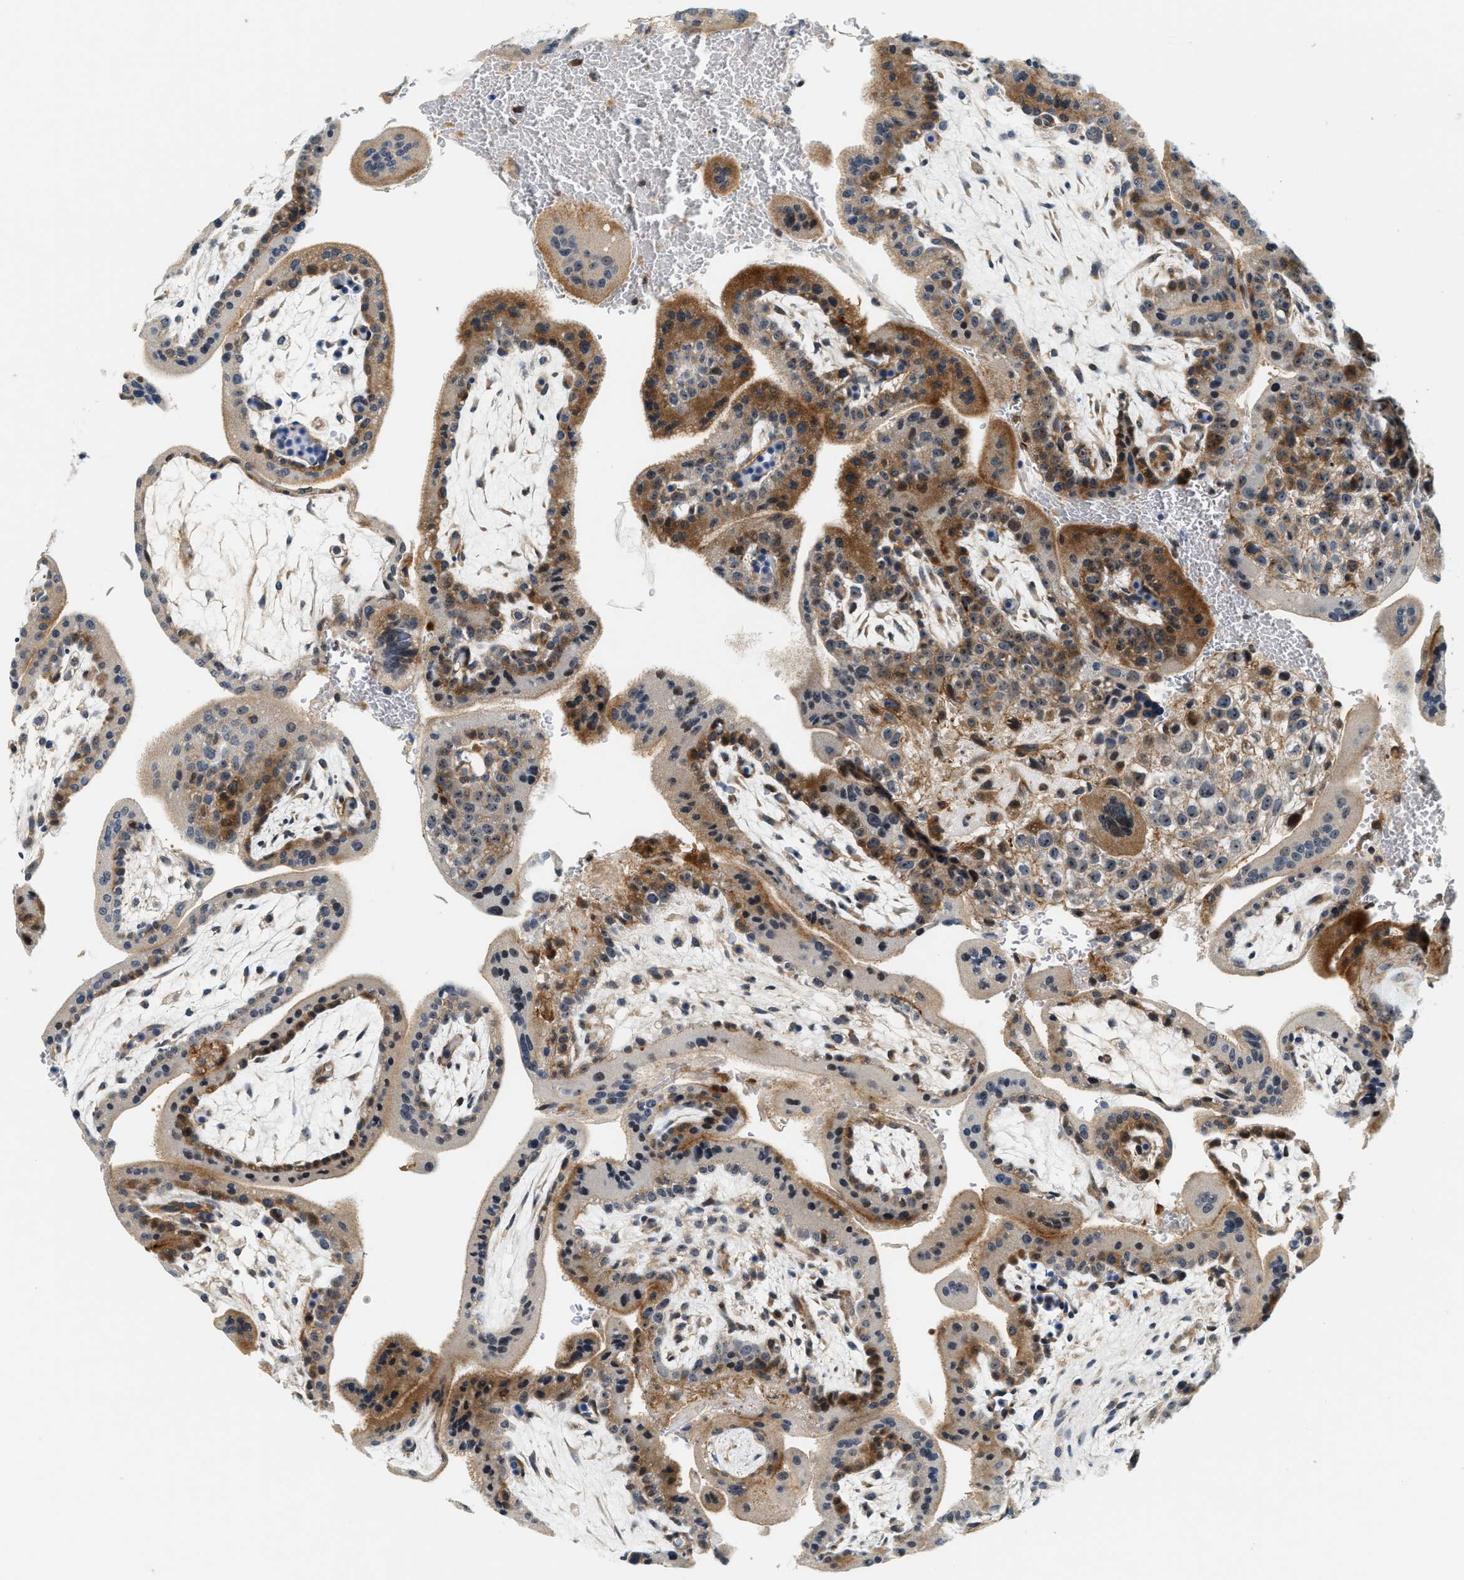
{"staining": {"intensity": "moderate", "quantity": ">75%", "location": "cytoplasmic/membranous"}, "tissue": "placenta", "cell_type": "Decidual cells", "image_type": "normal", "snomed": [{"axis": "morphology", "description": "Normal tissue, NOS"}, {"axis": "topography", "description": "Placenta"}], "caption": "An image of placenta stained for a protein reveals moderate cytoplasmic/membranous brown staining in decidual cells. (Stains: DAB (3,3'-diaminobenzidine) in brown, nuclei in blue, Microscopy: brightfield microscopy at high magnification).", "gene": "SAMD9", "patient": {"sex": "female", "age": 35}}